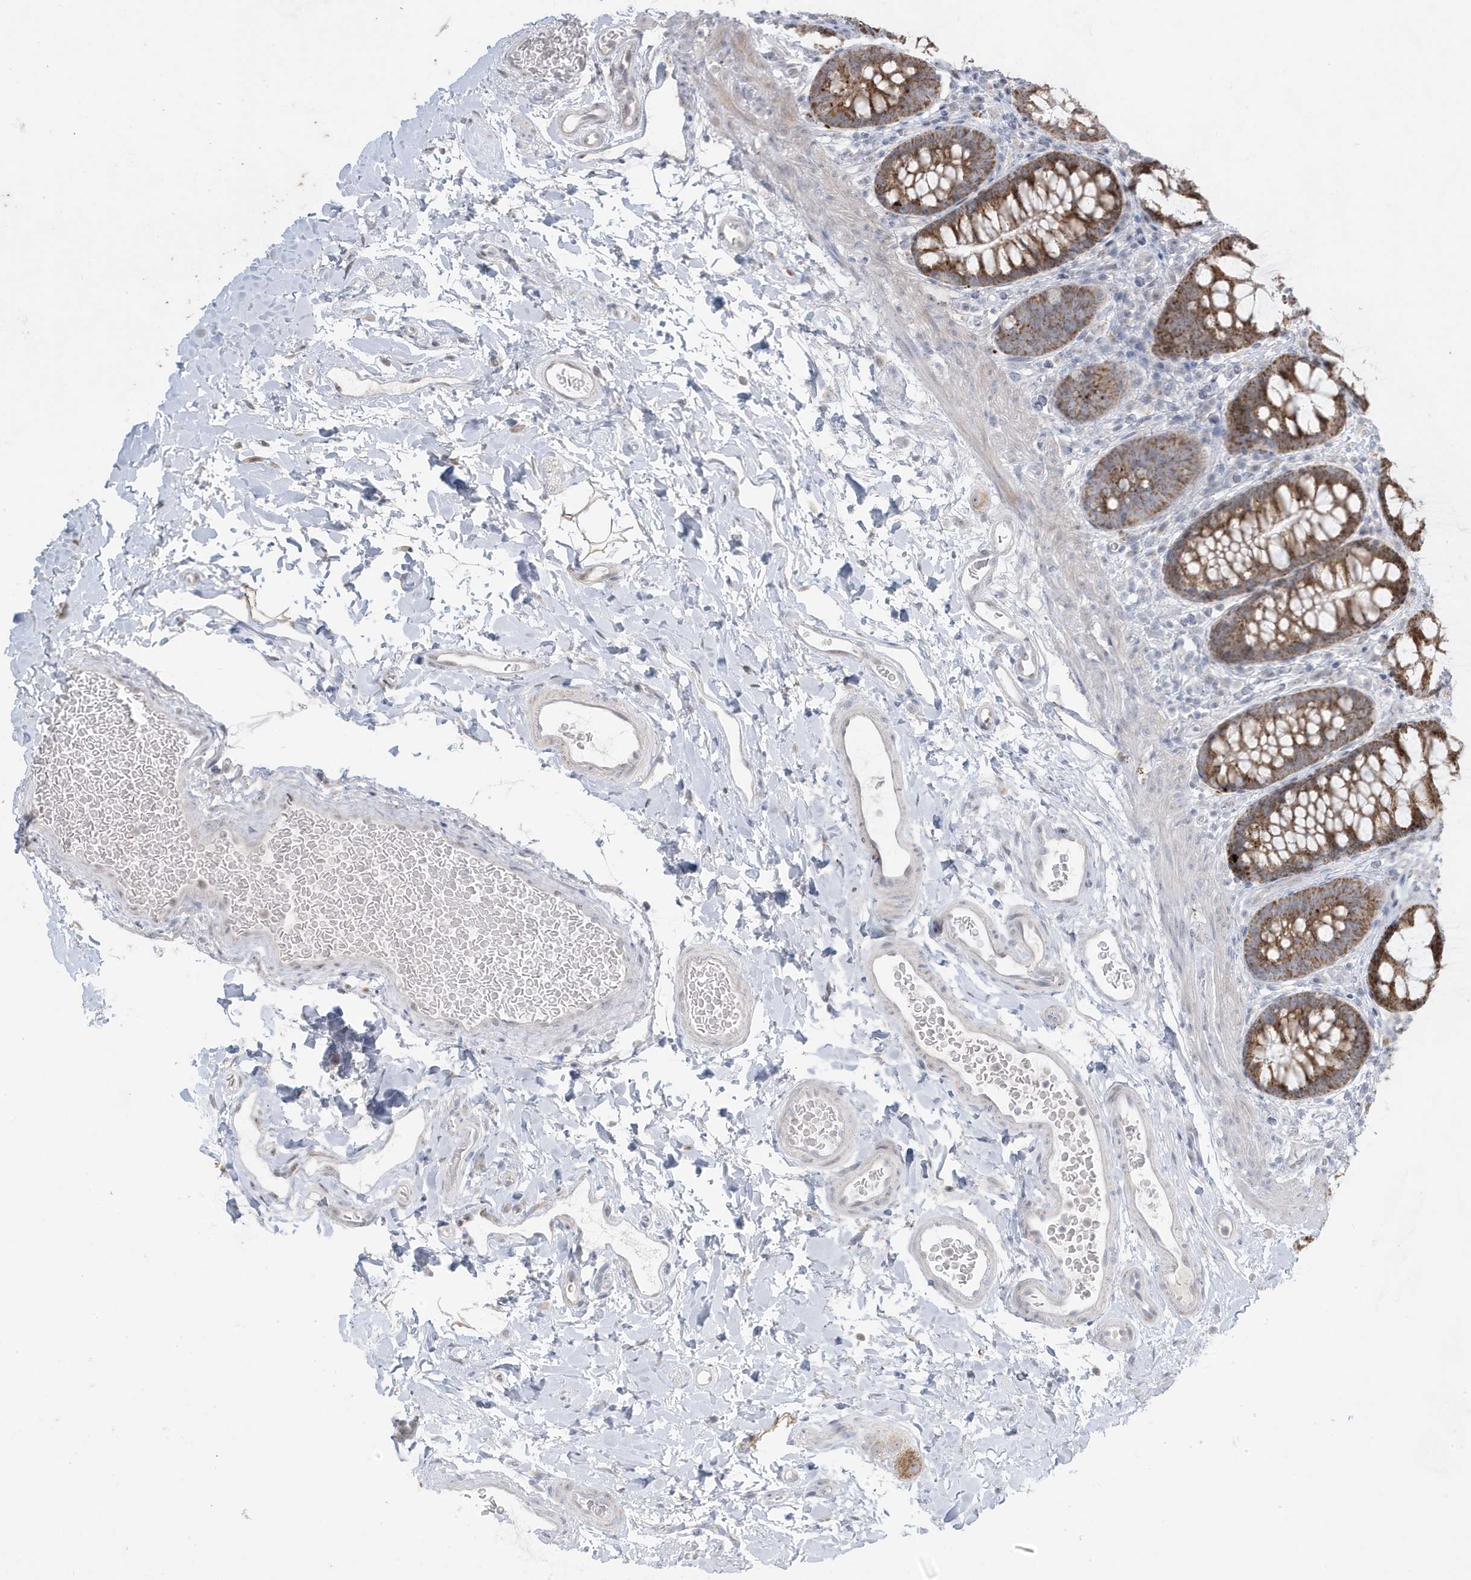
{"staining": {"intensity": "weak", "quantity": "<25%", "location": "cytoplasmic/membranous"}, "tissue": "colon", "cell_type": "Endothelial cells", "image_type": "normal", "snomed": [{"axis": "morphology", "description": "Normal tissue, NOS"}, {"axis": "topography", "description": "Colon"}], "caption": "The histopathology image reveals no staining of endothelial cells in normal colon.", "gene": "FNDC1", "patient": {"sex": "female", "age": 62}}